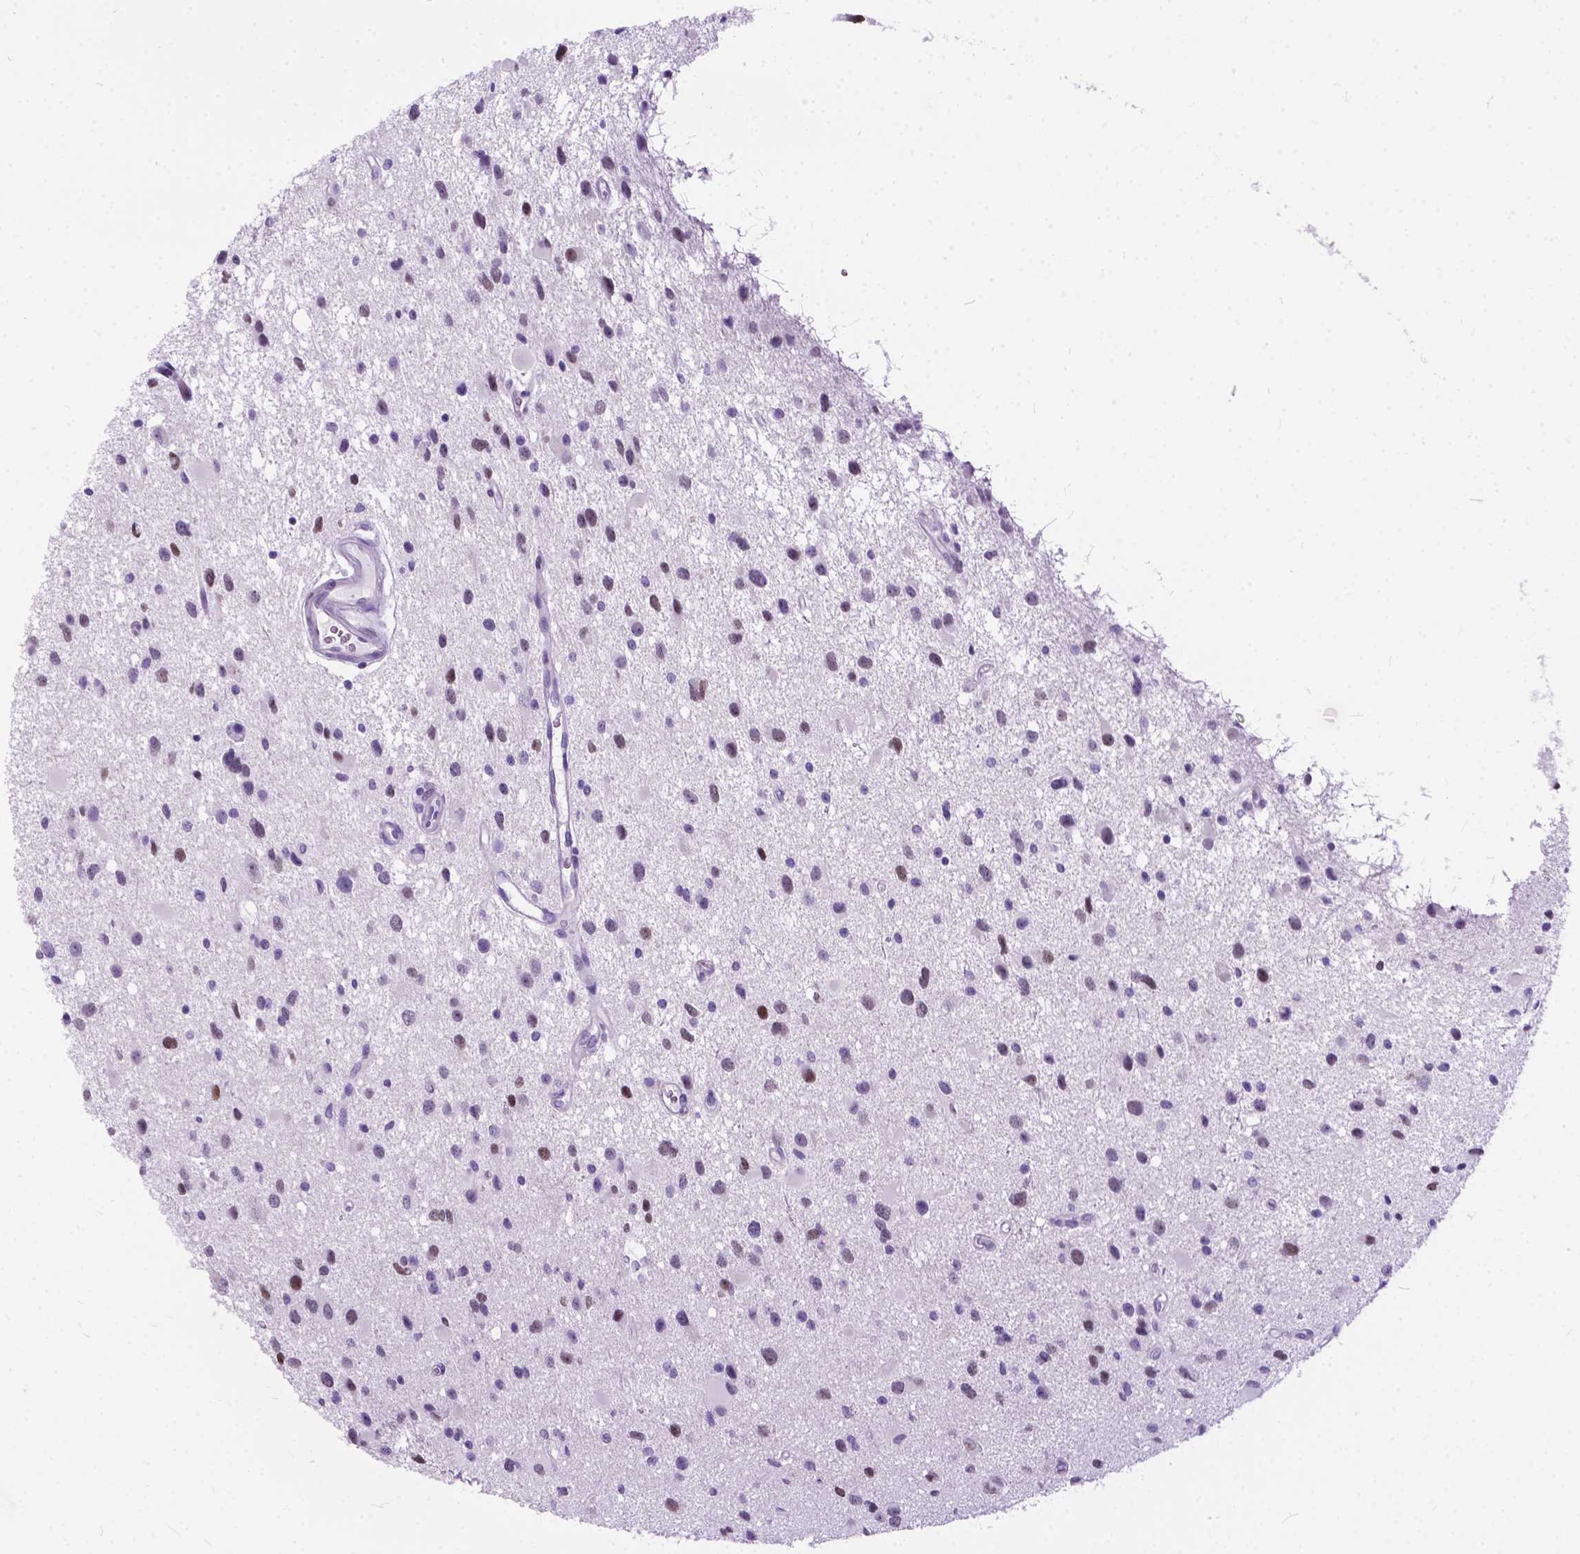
{"staining": {"intensity": "weak", "quantity": "<25%", "location": "nuclear"}, "tissue": "glioma", "cell_type": "Tumor cells", "image_type": "cancer", "snomed": [{"axis": "morphology", "description": "Glioma, malignant, Low grade"}, {"axis": "topography", "description": "Brain"}], "caption": "Image shows no protein expression in tumor cells of glioma tissue.", "gene": "BSND", "patient": {"sex": "female", "age": 32}}